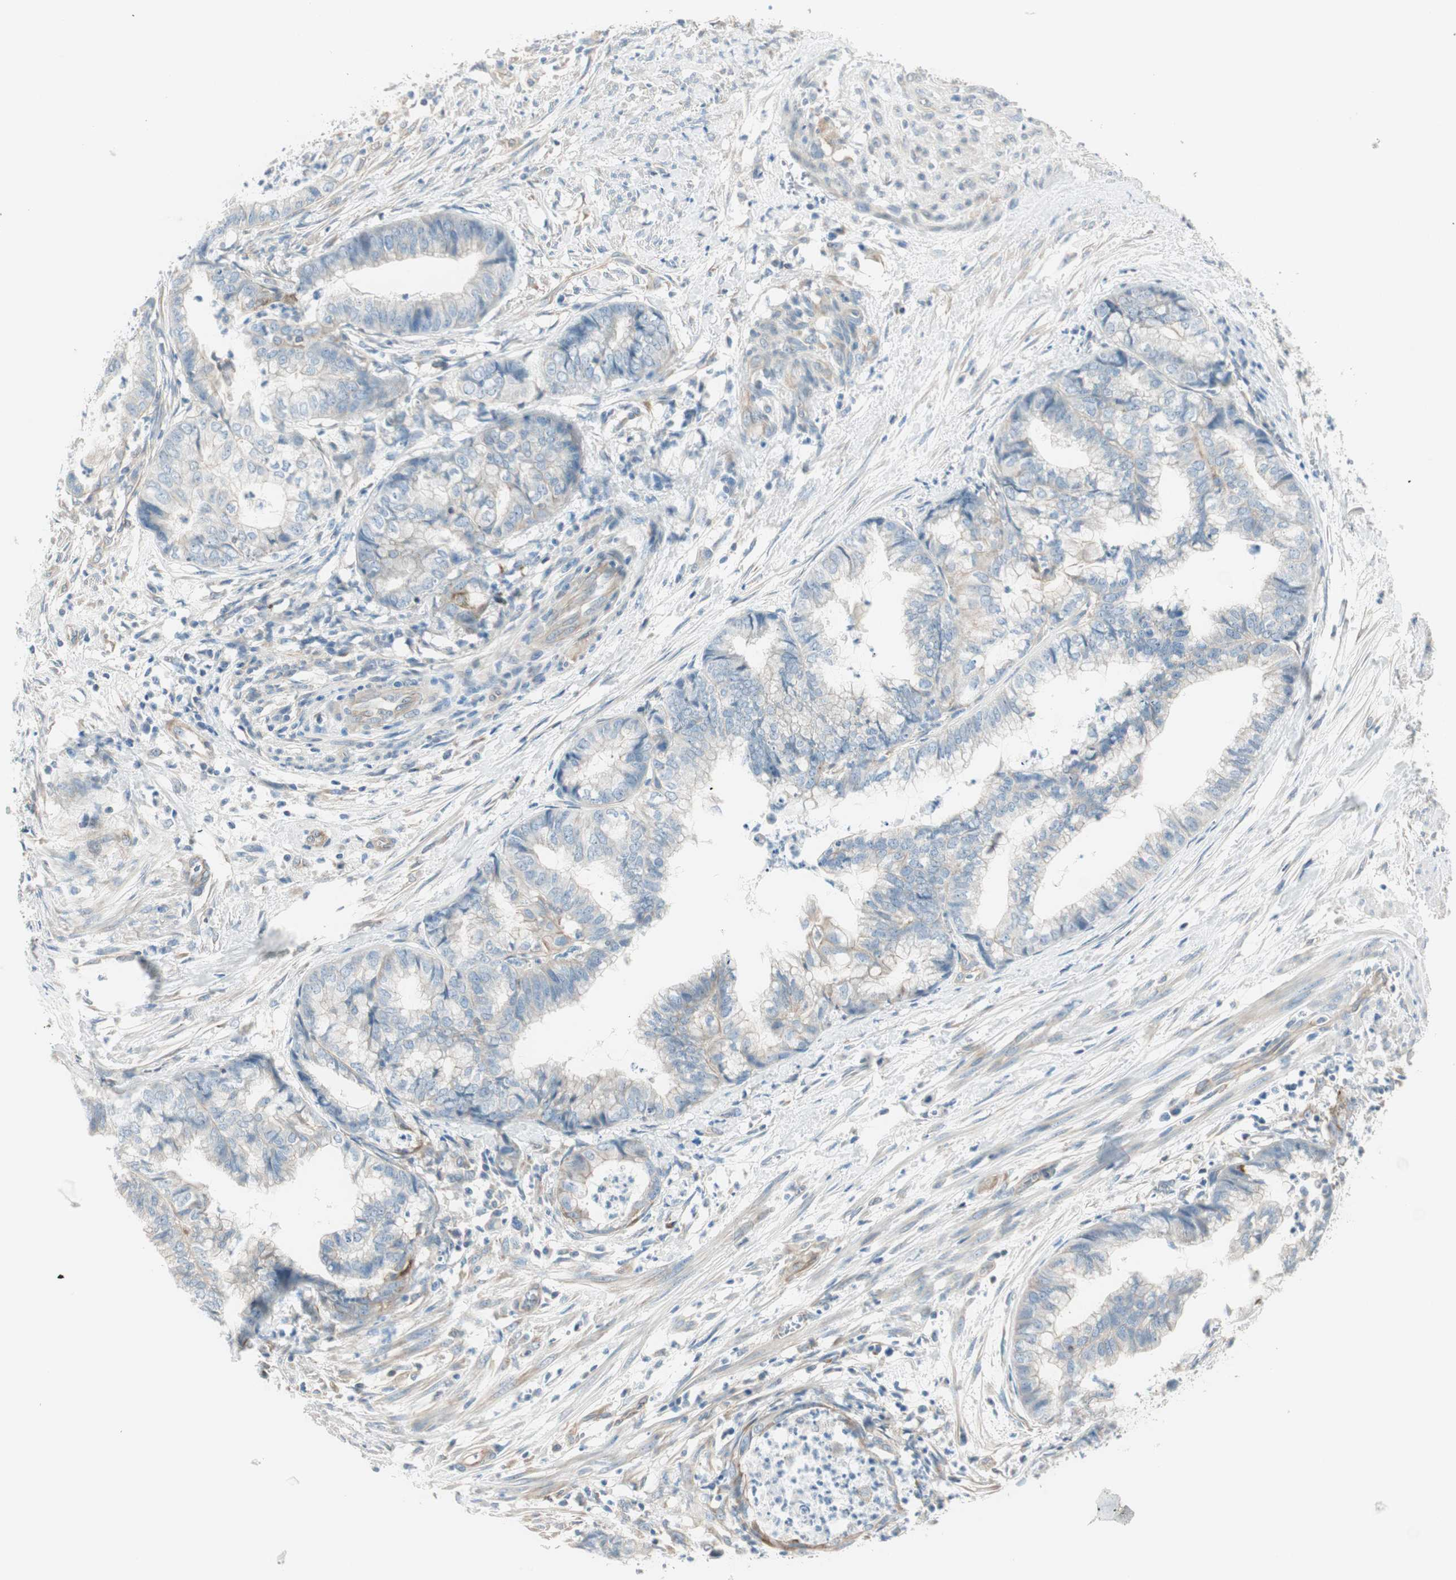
{"staining": {"intensity": "weak", "quantity": "<25%", "location": "cytoplasmic/membranous"}, "tissue": "endometrial cancer", "cell_type": "Tumor cells", "image_type": "cancer", "snomed": [{"axis": "morphology", "description": "Necrosis, NOS"}, {"axis": "morphology", "description": "Adenocarcinoma, NOS"}, {"axis": "topography", "description": "Endometrium"}], "caption": "This is an IHC histopathology image of endometrial cancer (adenocarcinoma). There is no expression in tumor cells.", "gene": "CDK3", "patient": {"sex": "female", "age": 79}}